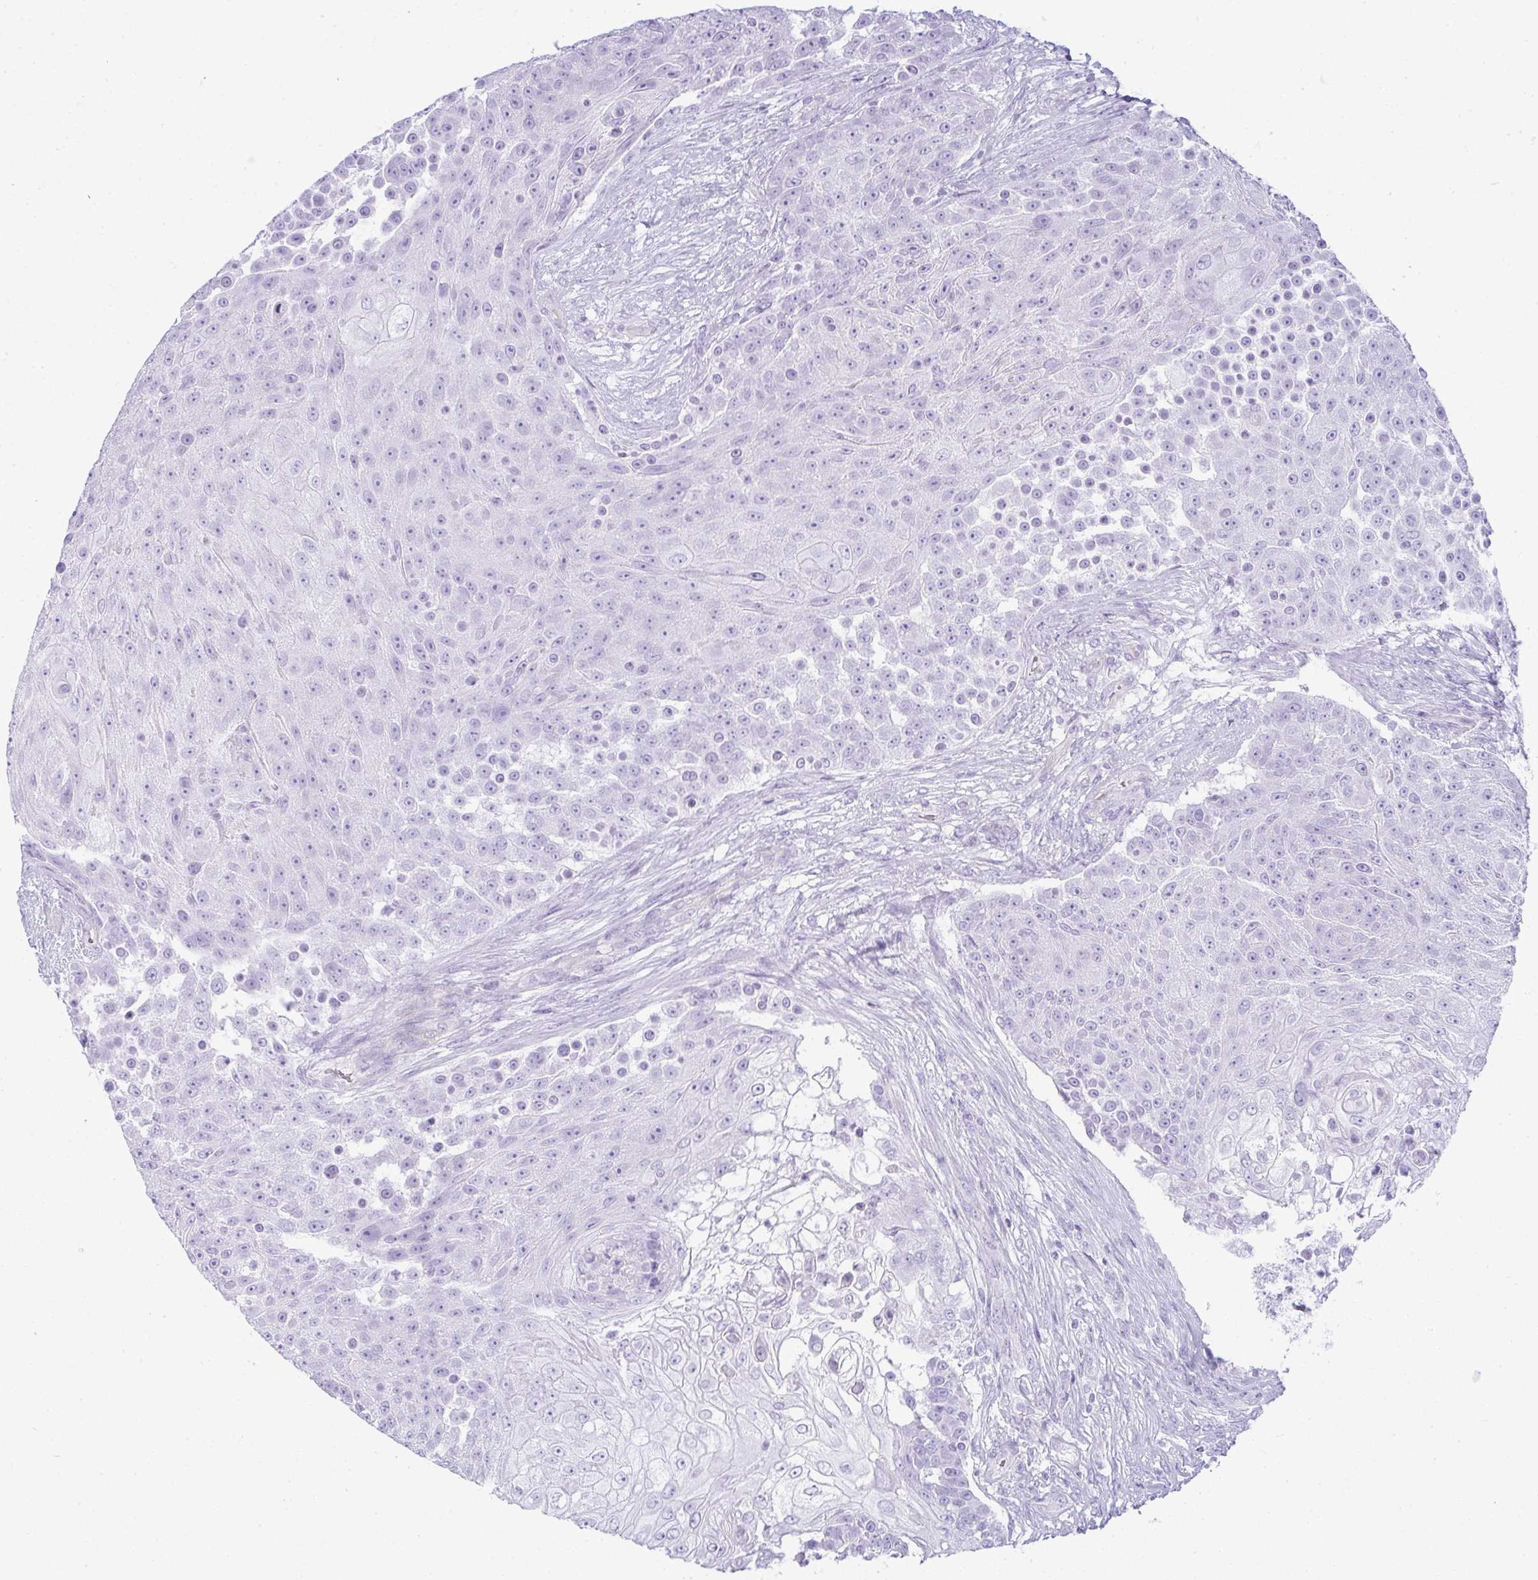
{"staining": {"intensity": "negative", "quantity": "none", "location": "none"}, "tissue": "urothelial cancer", "cell_type": "Tumor cells", "image_type": "cancer", "snomed": [{"axis": "morphology", "description": "Urothelial carcinoma, High grade"}, {"axis": "topography", "description": "Urinary bladder"}], "caption": "Urothelial cancer was stained to show a protein in brown. There is no significant staining in tumor cells. Nuclei are stained in blue.", "gene": "RASL10A", "patient": {"sex": "female", "age": 63}}